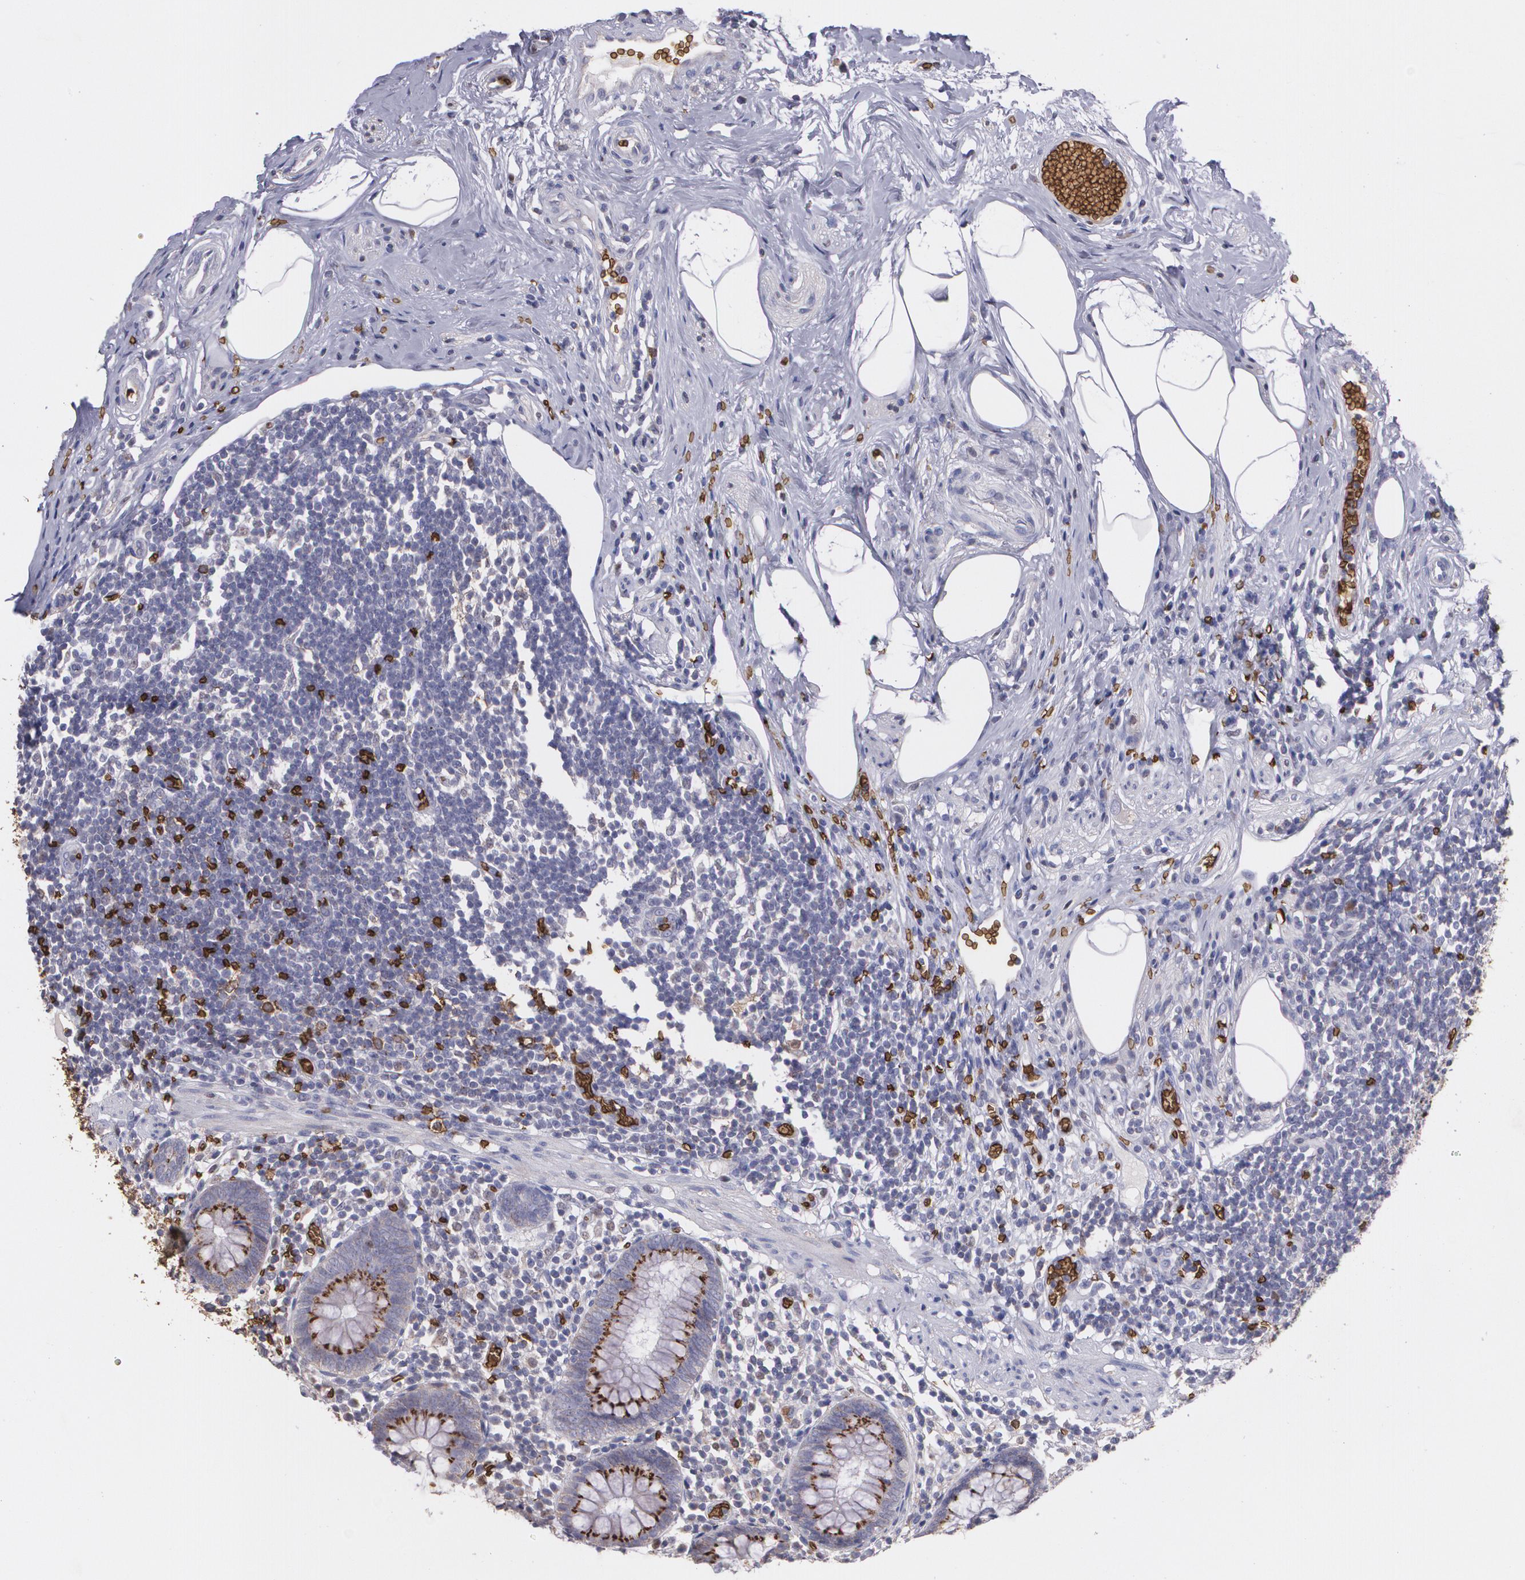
{"staining": {"intensity": "moderate", "quantity": ">75%", "location": "cytoplasmic/membranous"}, "tissue": "appendix", "cell_type": "Glandular cells", "image_type": "normal", "snomed": [{"axis": "morphology", "description": "Normal tissue, NOS"}, {"axis": "topography", "description": "Appendix"}], "caption": "DAB (3,3'-diaminobenzidine) immunohistochemical staining of unremarkable appendix demonstrates moderate cytoplasmic/membranous protein expression in about >75% of glandular cells.", "gene": "SLC2A1", "patient": {"sex": "male", "age": 38}}